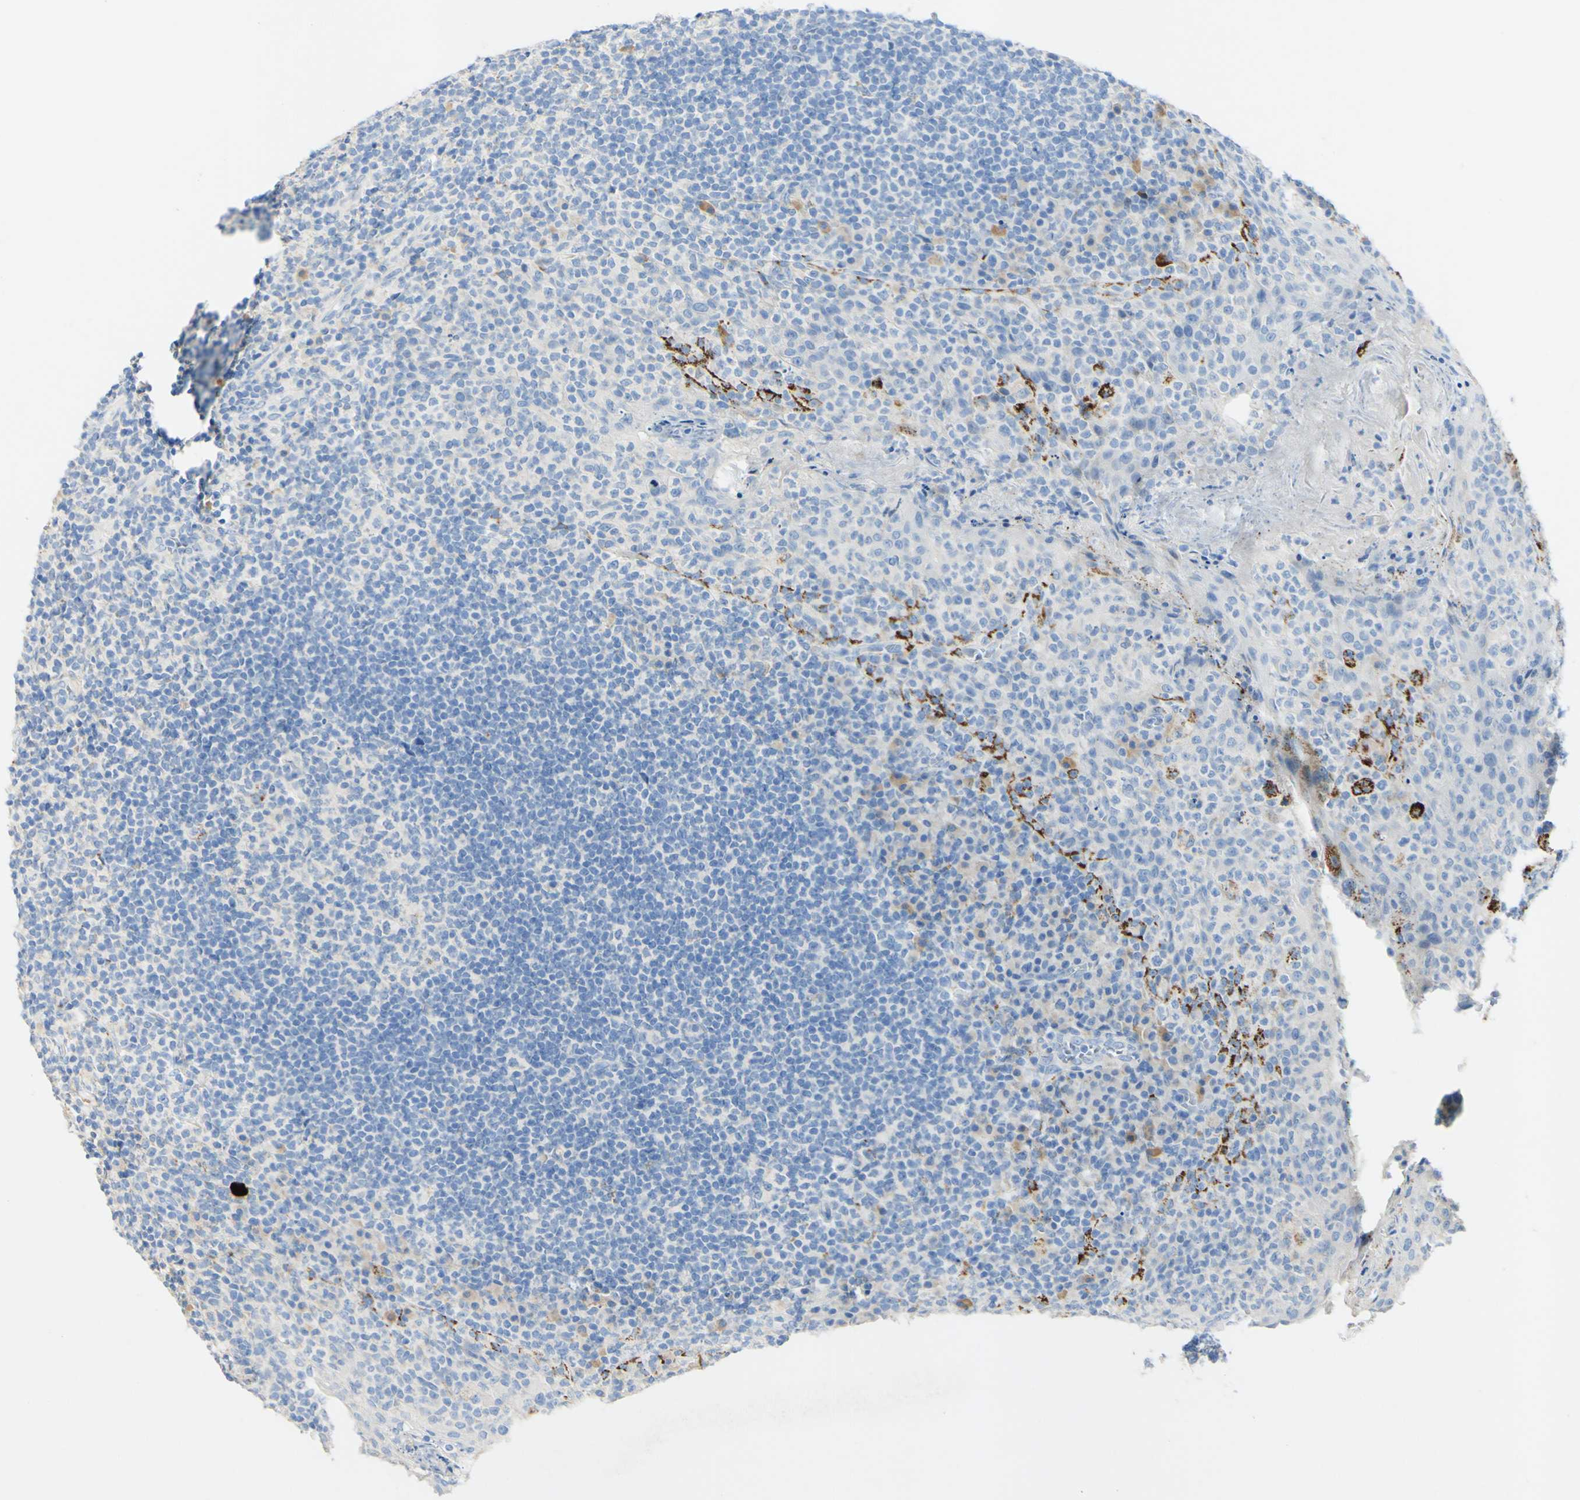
{"staining": {"intensity": "negative", "quantity": "none", "location": "none"}, "tissue": "tonsil", "cell_type": "Germinal center cells", "image_type": "normal", "snomed": [{"axis": "morphology", "description": "Normal tissue, NOS"}, {"axis": "topography", "description": "Tonsil"}], "caption": "Tonsil stained for a protein using IHC reveals no staining germinal center cells.", "gene": "FGF4", "patient": {"sex": "male", "age": 17}}